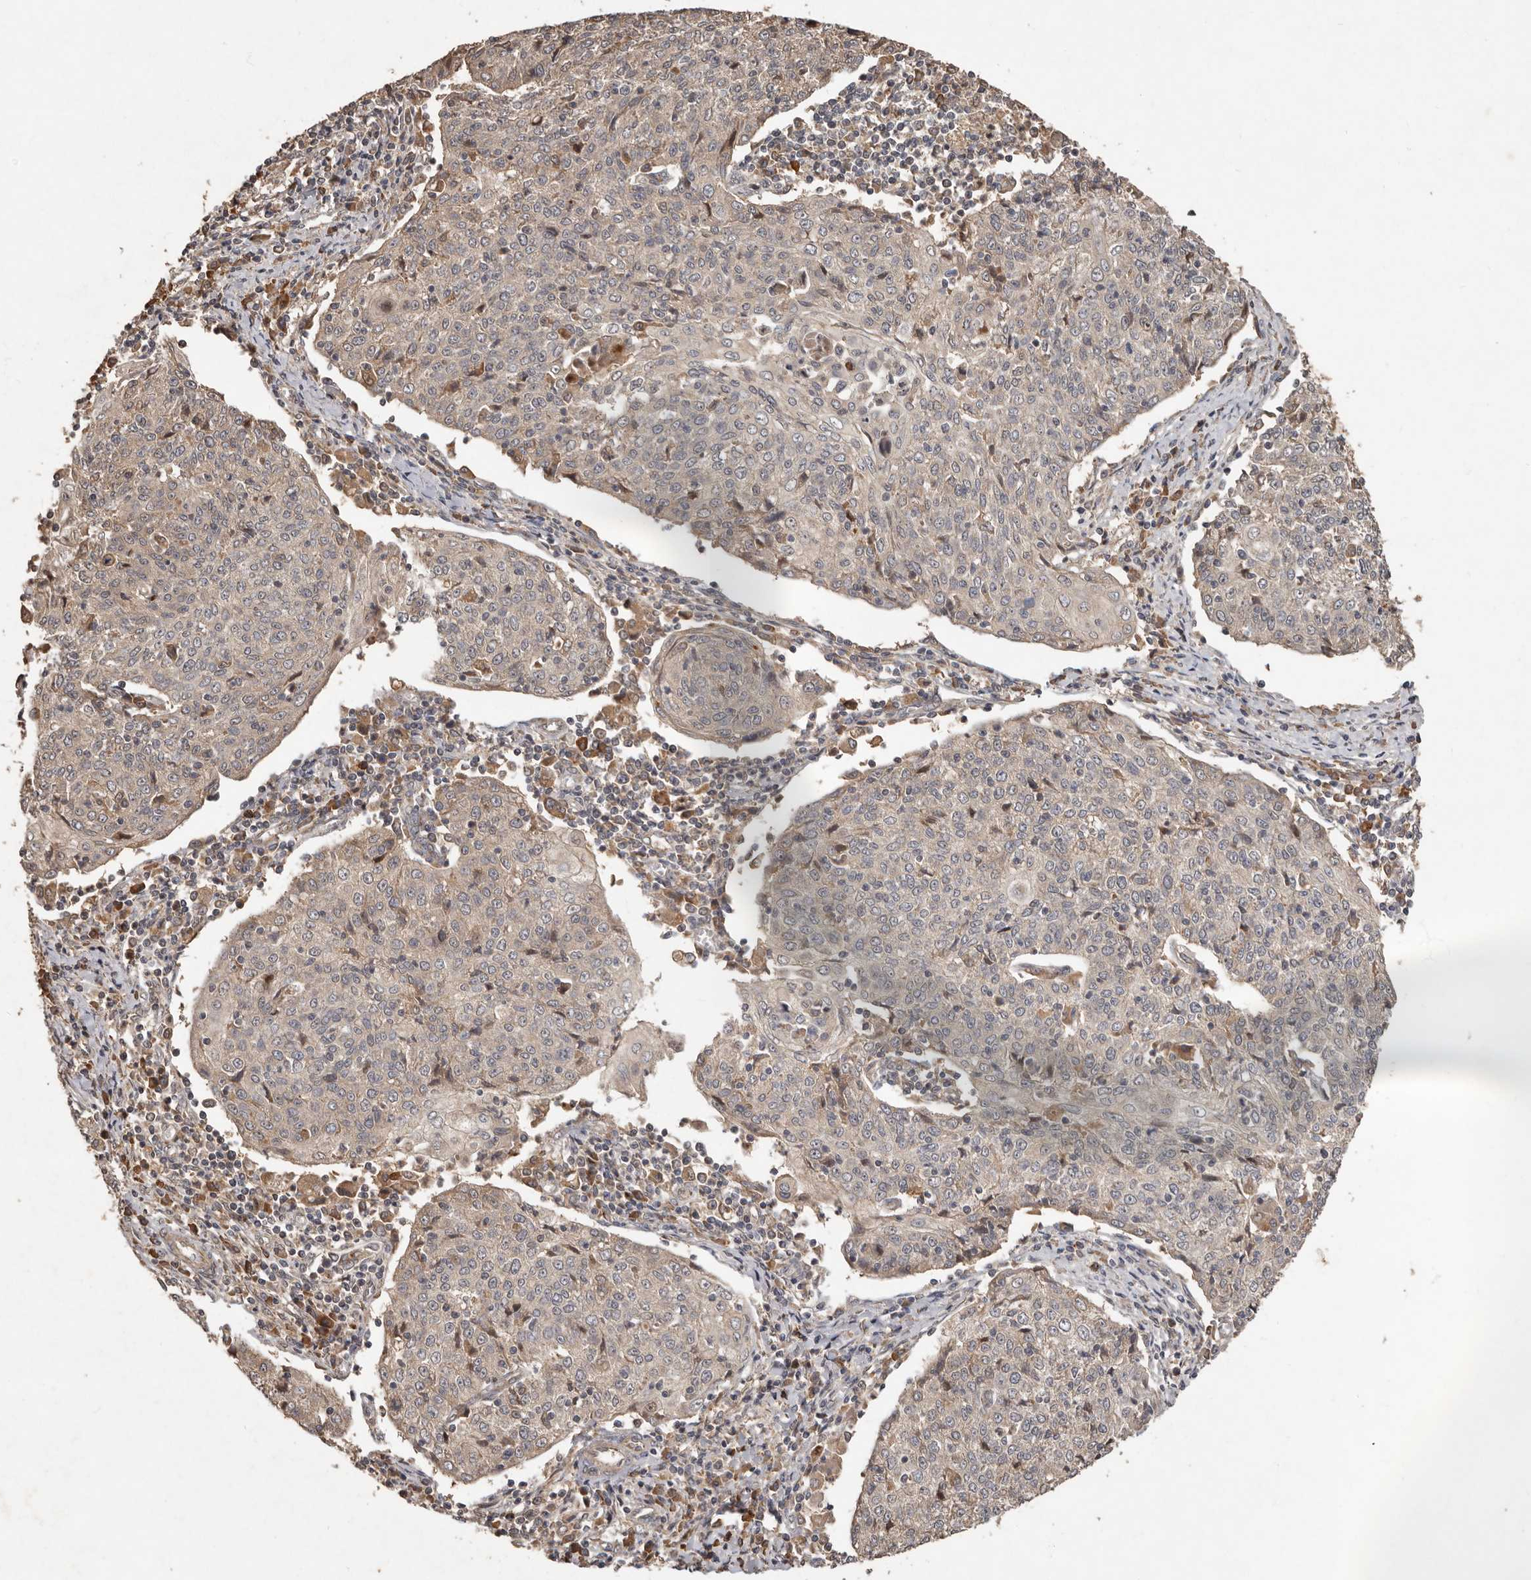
{"staining": {"intensity": "weak", "quantity": "<25%", "location": "cytoplasmic/membranous"}, "tissue": "cervical cancer", "cell_type": "Tumor cells", "image_type": "cancer", "snomed": [{"axis": "morphology", "description": "Squamous cell carcinoma, NOS"}, {"axis": "topography", "description": "Cervix"}], "caption": "Immunohistochemistry (IHC) image of neoplastic tissue: human cervical squamous cell carcinoma stained with DAB (3,3'-diaminobenzidine) reveals no significant protein expression in tumor cells.", "gene": "KIF26B", "patient": {"sex": "female", "age": 48}}